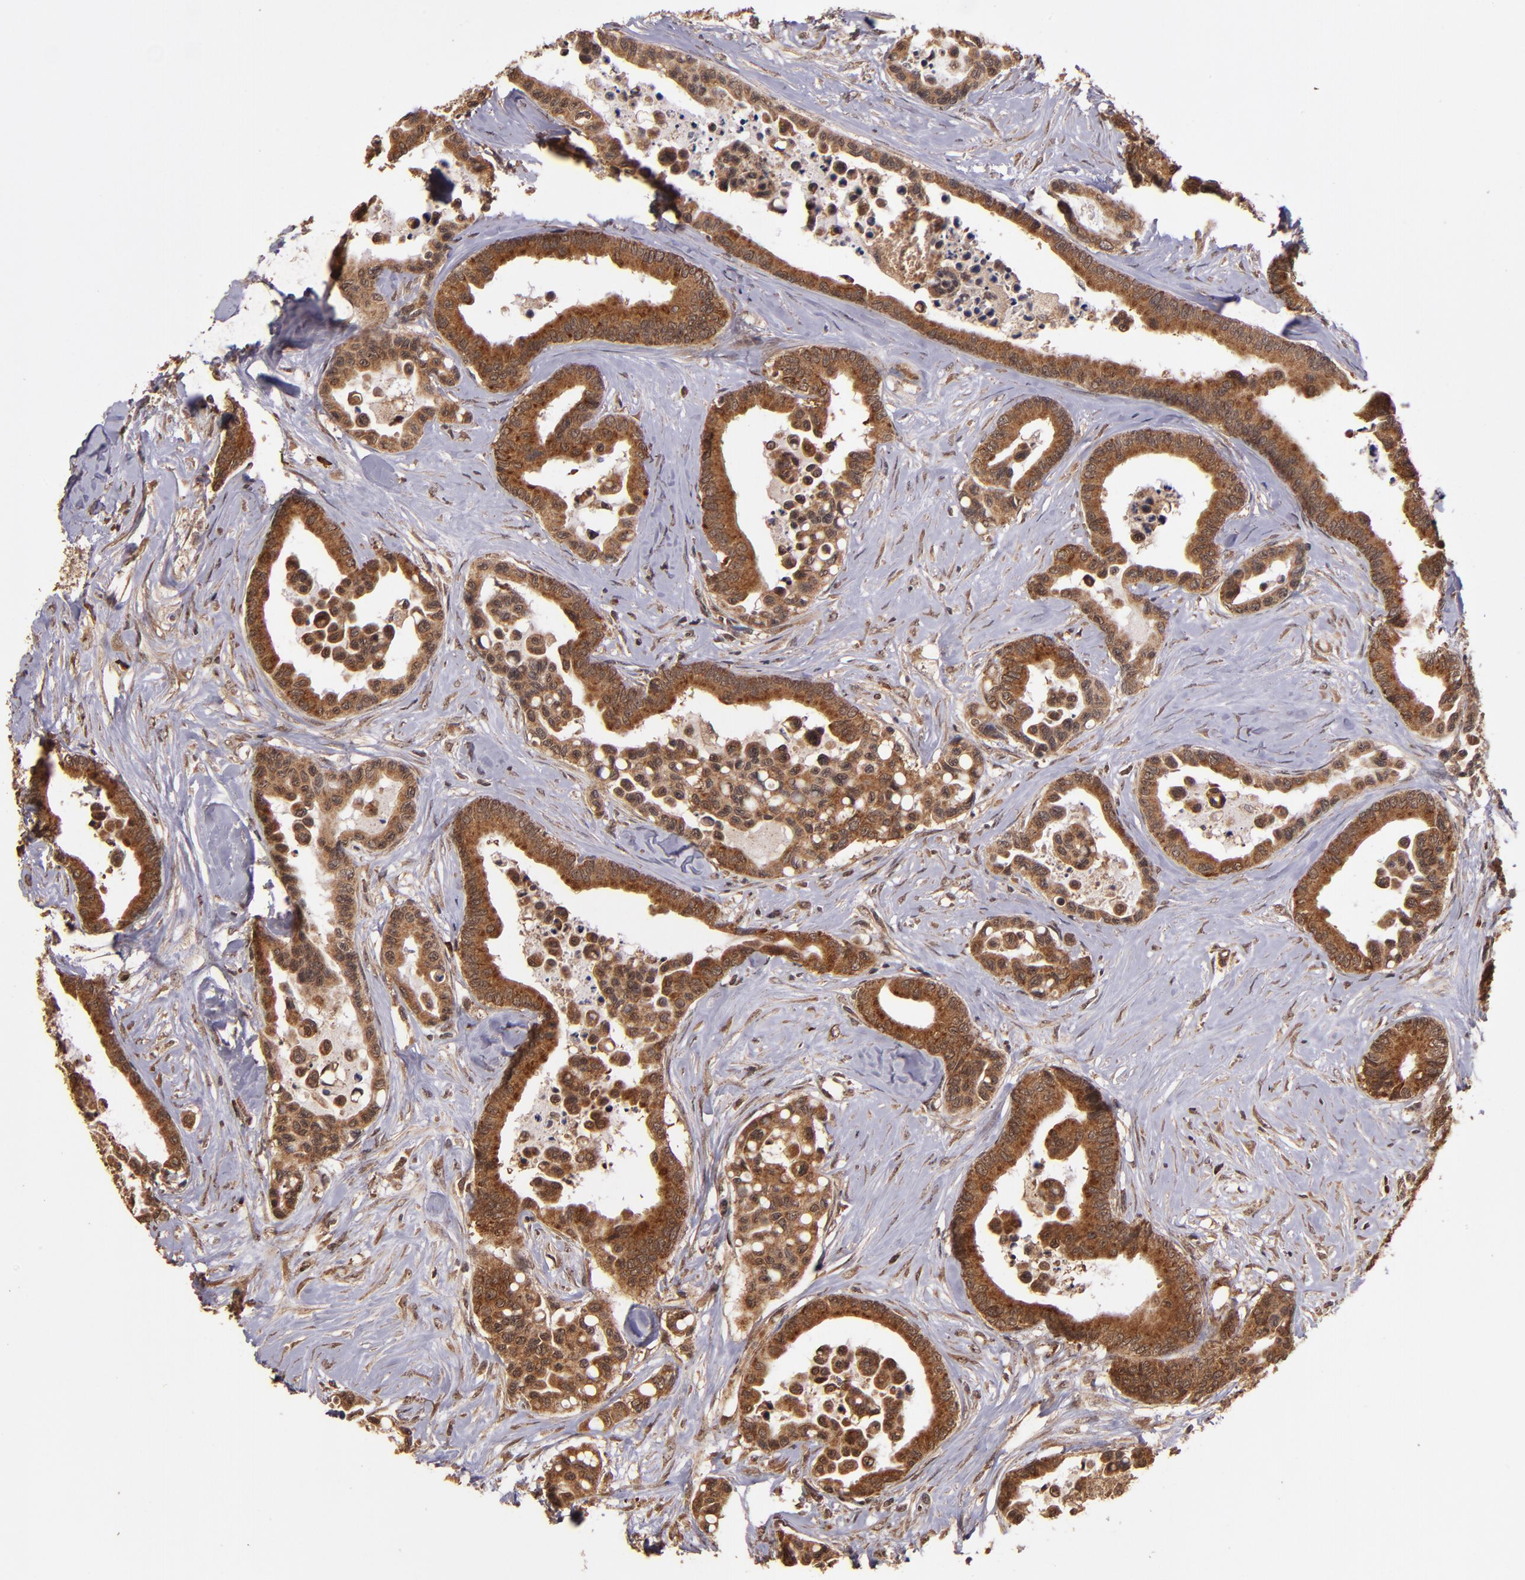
{"staining": {"intensity": "strong", "quantity": ">75%", "location": "cytoplasmic/membranous"}, "tissue": "colorectal cancer", "cell_type": "Tumor cells", "image_type": "cancer", "snomed": [{"axis": "morphology", "description": "Adenocarcinoma, NOS"}, {"axis": "topography", "description": "Colon"}], "caption": "Colorectal adenocarcinoma tissue displays strong cytoplasmic/membranous positivity in about >75% of tumor cells", "gene": "RIOK3", "patient": {"sex": "male", "age": 82}}